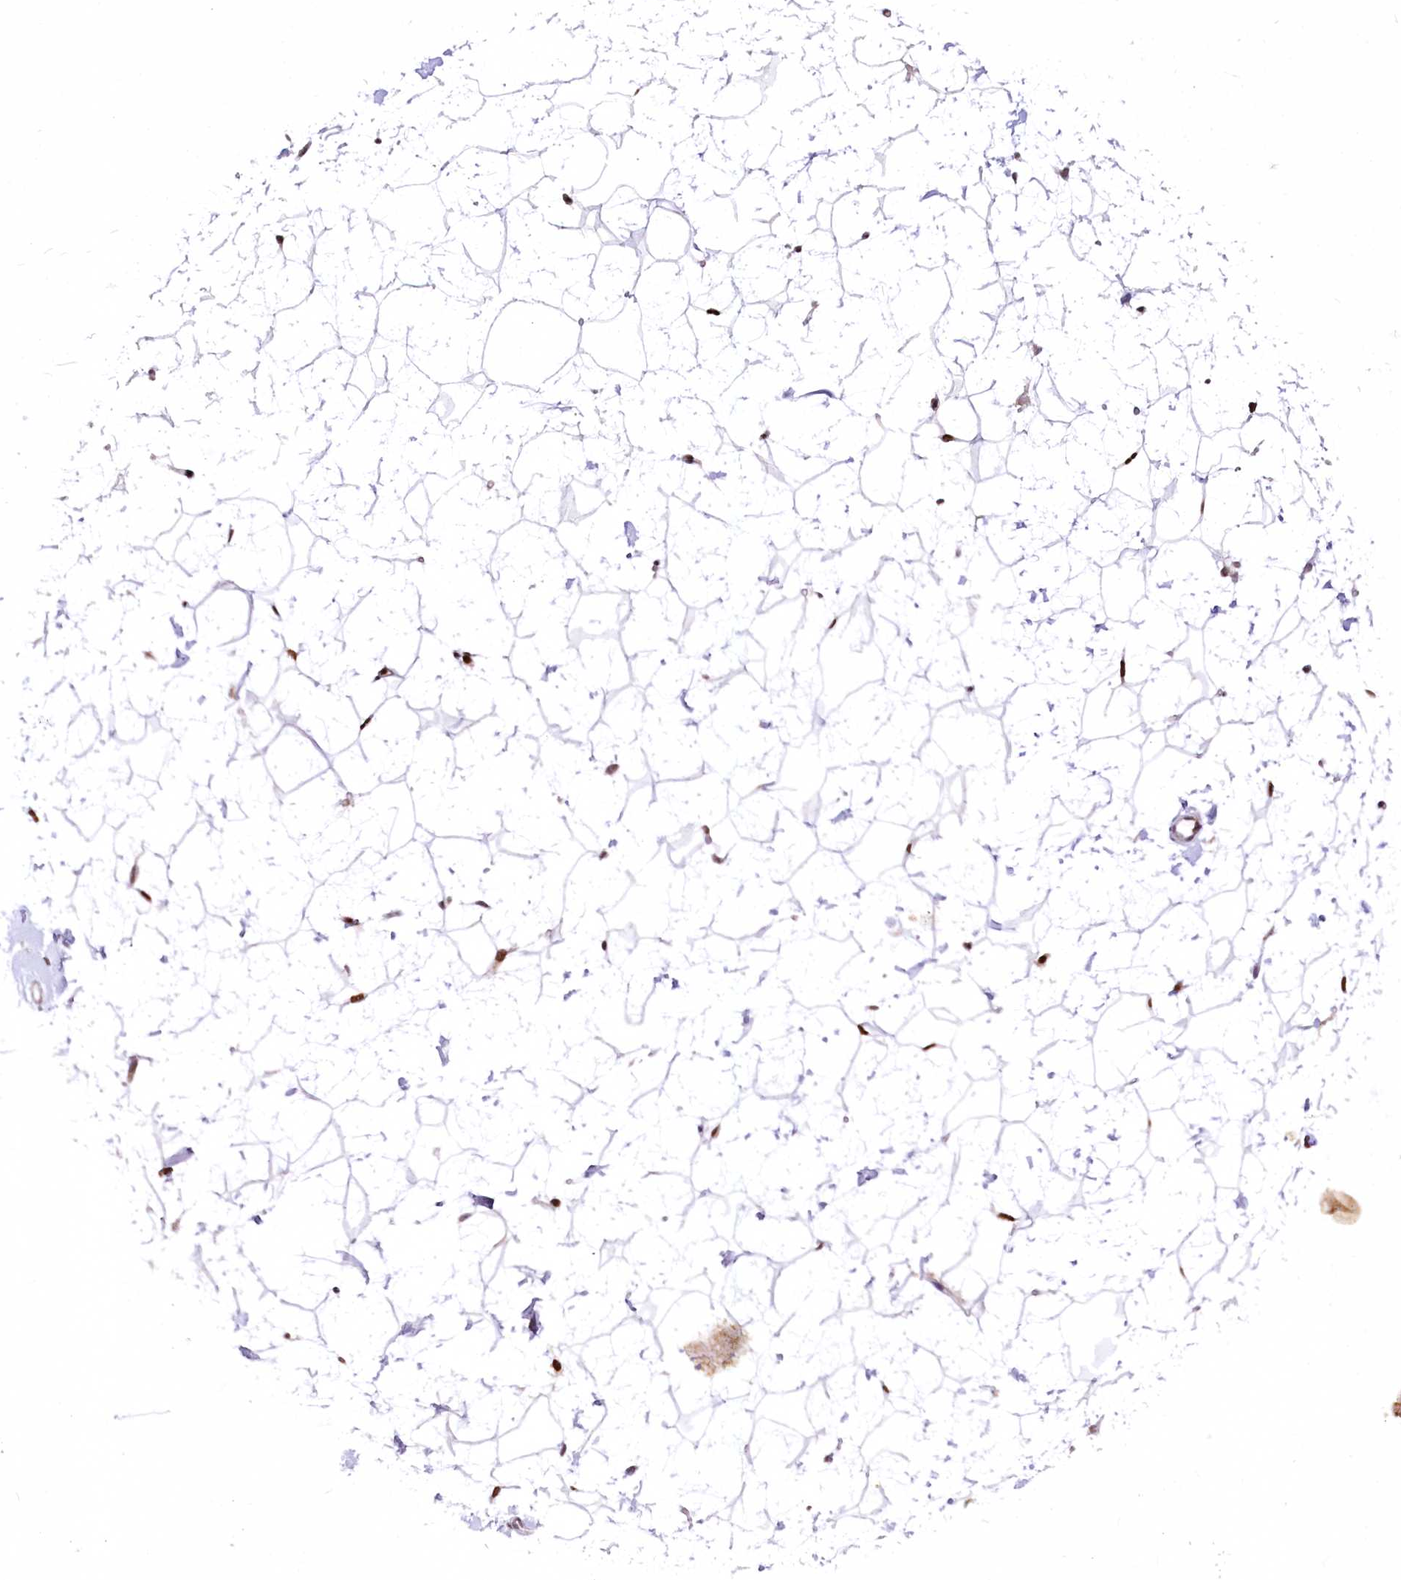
{"staining": {"intensity": "strong", "quantity": ">75%", "location": "nuclear"}, "tissue": "breast", "cell_type": "Adipocytes", "image_type": "normal", "snomed": [{"axis": "morphology", "description": "Normal tissue, NOS"}, {"axis": "morphology", "description": "Adenoma, NOS"}, {"axis": "topography", "description": "Breast"}], "caption": "IHC micrograph of benign breast stained for a protein (brown), which demonstrates high levels of strong nuclear expression in about >75% of adipocytes.", "gene": "ZFYVE27", "patient": {"sex": "female", "age": 23}}